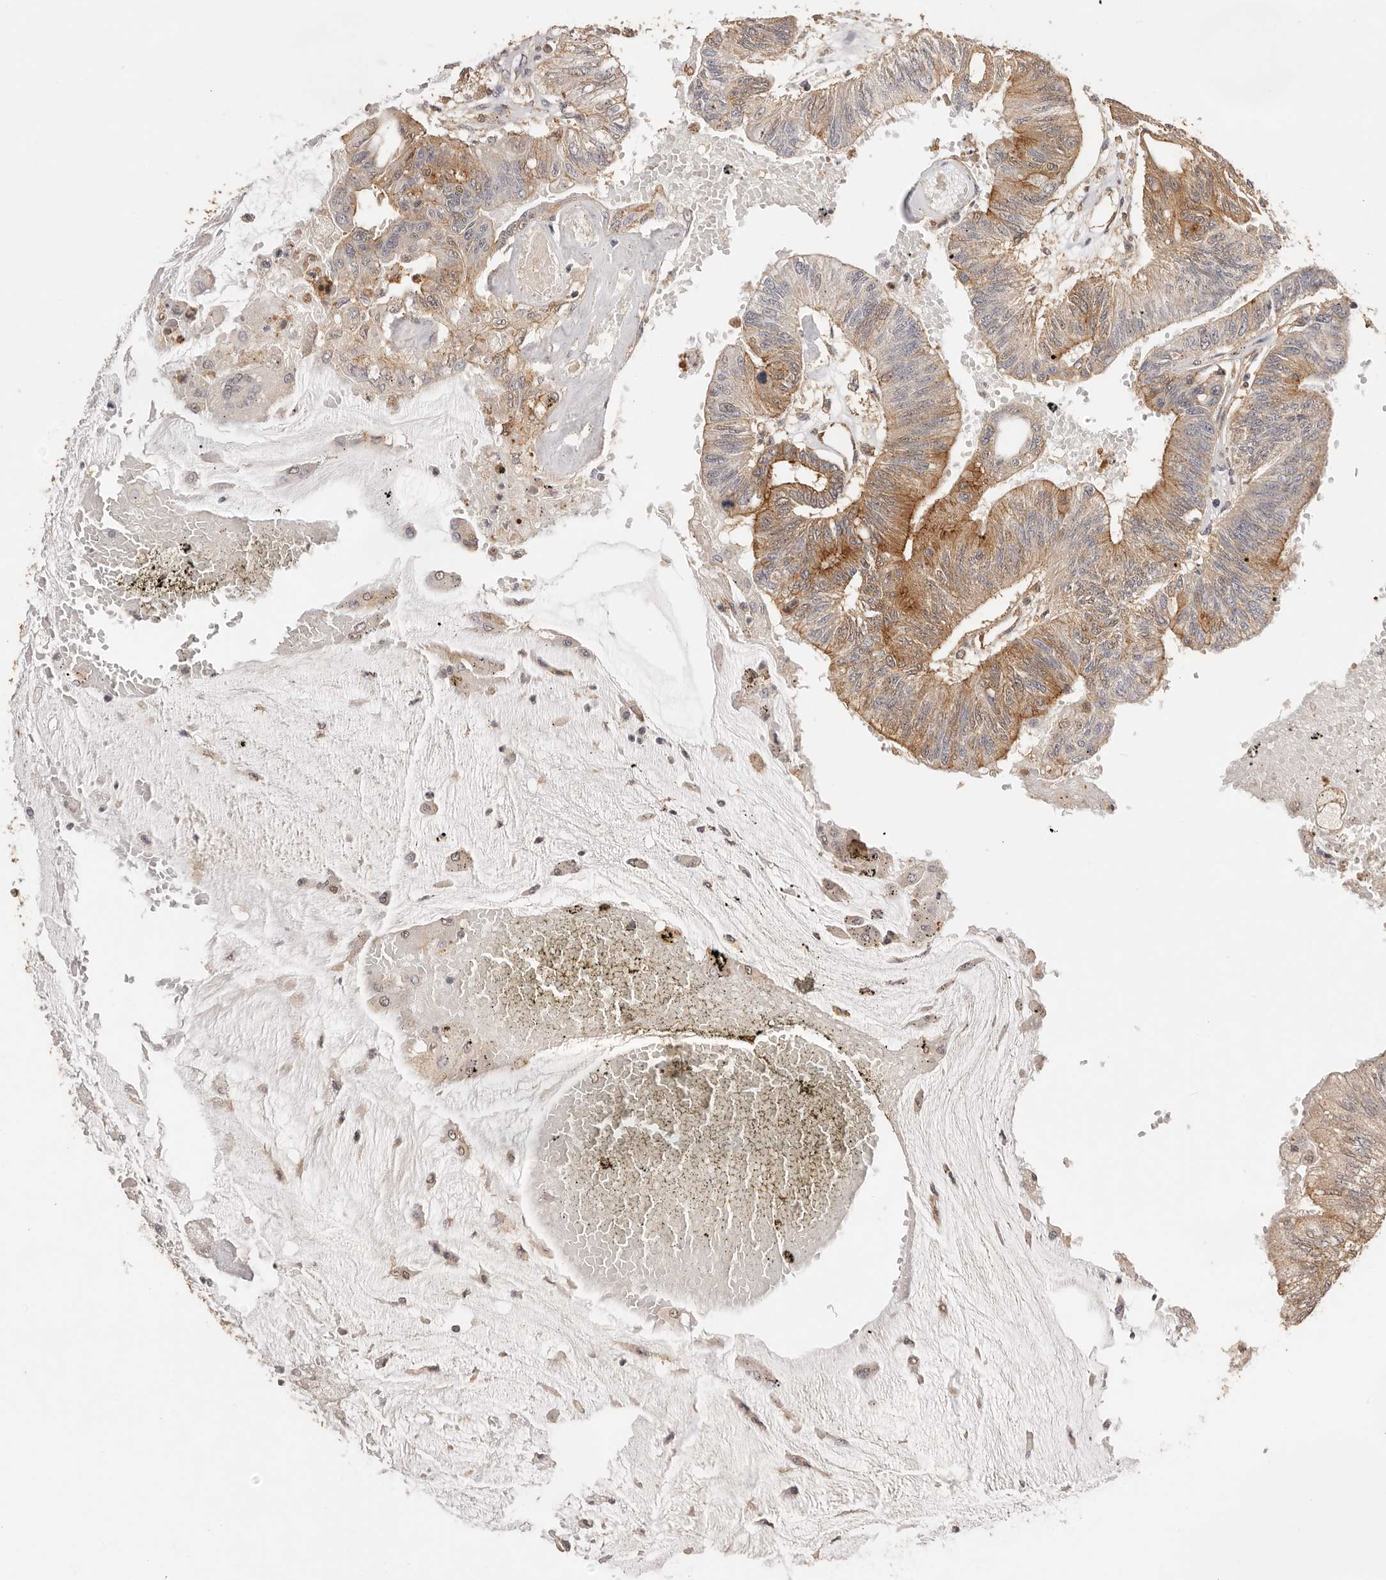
{"staining": {"intensity": "moderate", "quantity": ">75%", "location": "cytoplasmic/membranous"}, "tissue": "colorectal cancer", "cell_type": "Tumor cells", "image_type": "cancer", "snomed": [{"axis": "morphology", "description": "Adenoma, NOS"}, {"axis": "morphology", "description": "Adenocarcinoma, NOS"}, {"axis": "topography", "description": "Colon"}], "caption": "Immunohistochemical staining of human adenoma (colorectal) reveals moderate cytoplasmic/membranous protein expression in approximately >75% of tumor cells.", "gene": "AFDN", "patient": {"sex": "male", "age": 79}}